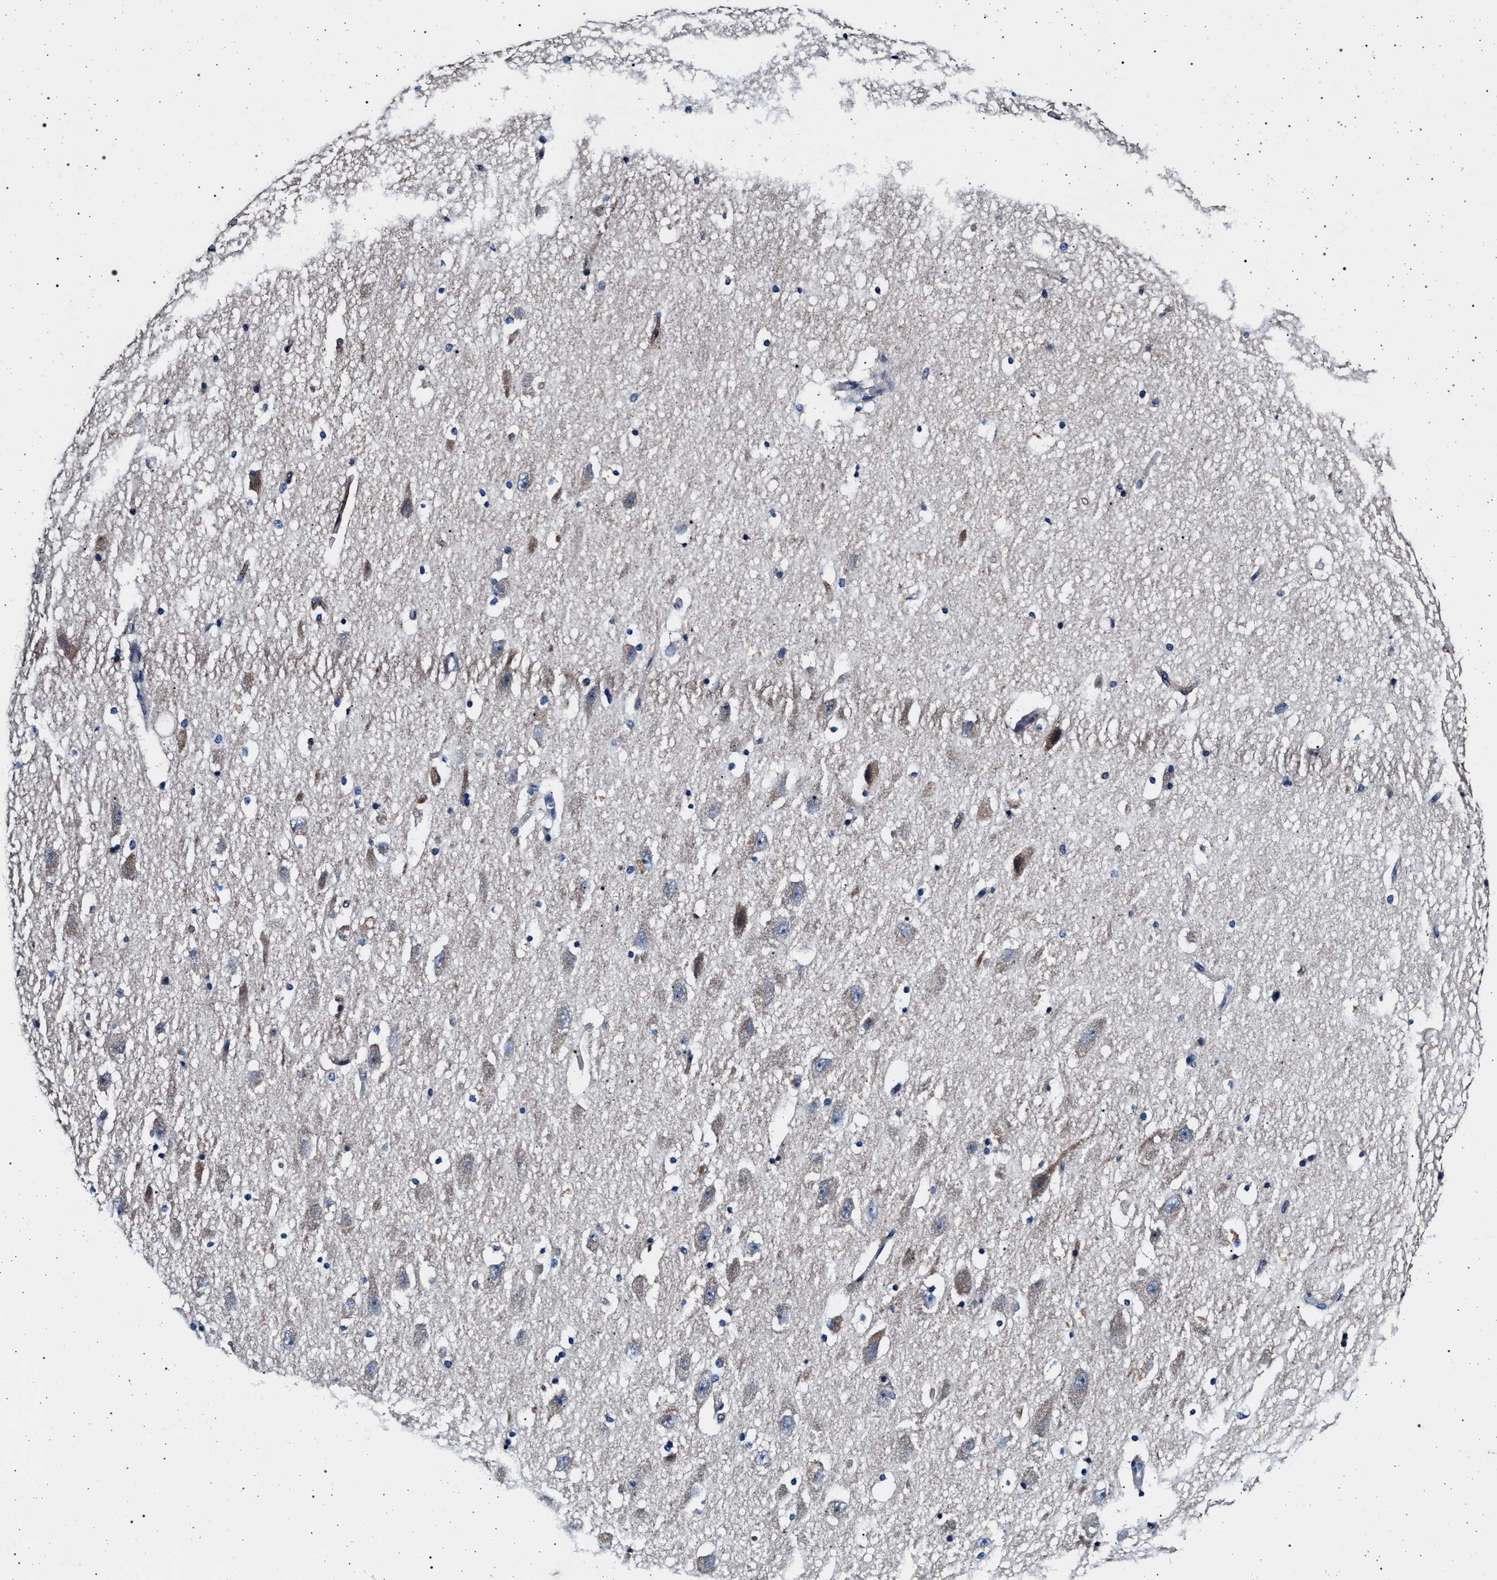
{"staining": {"intensity": "weak", "quantity": "<25%", "location": "cytoplasmic/membranous"}, "tissue": "hippocampus", "cell_type": "Glial cells", "image_type": "normal", "snomed": [{"axis": "morphology", "description": "Normal tissue, NOS"}, {"axis": "topography", "description": "Hippocampus"}], "caption": "This is an immunohistochemistry image of normal human hippocampus. There is no positivity in glial cells.", "gene": "MAP3K2", "patient": {"sex": "female", "age": 19}}